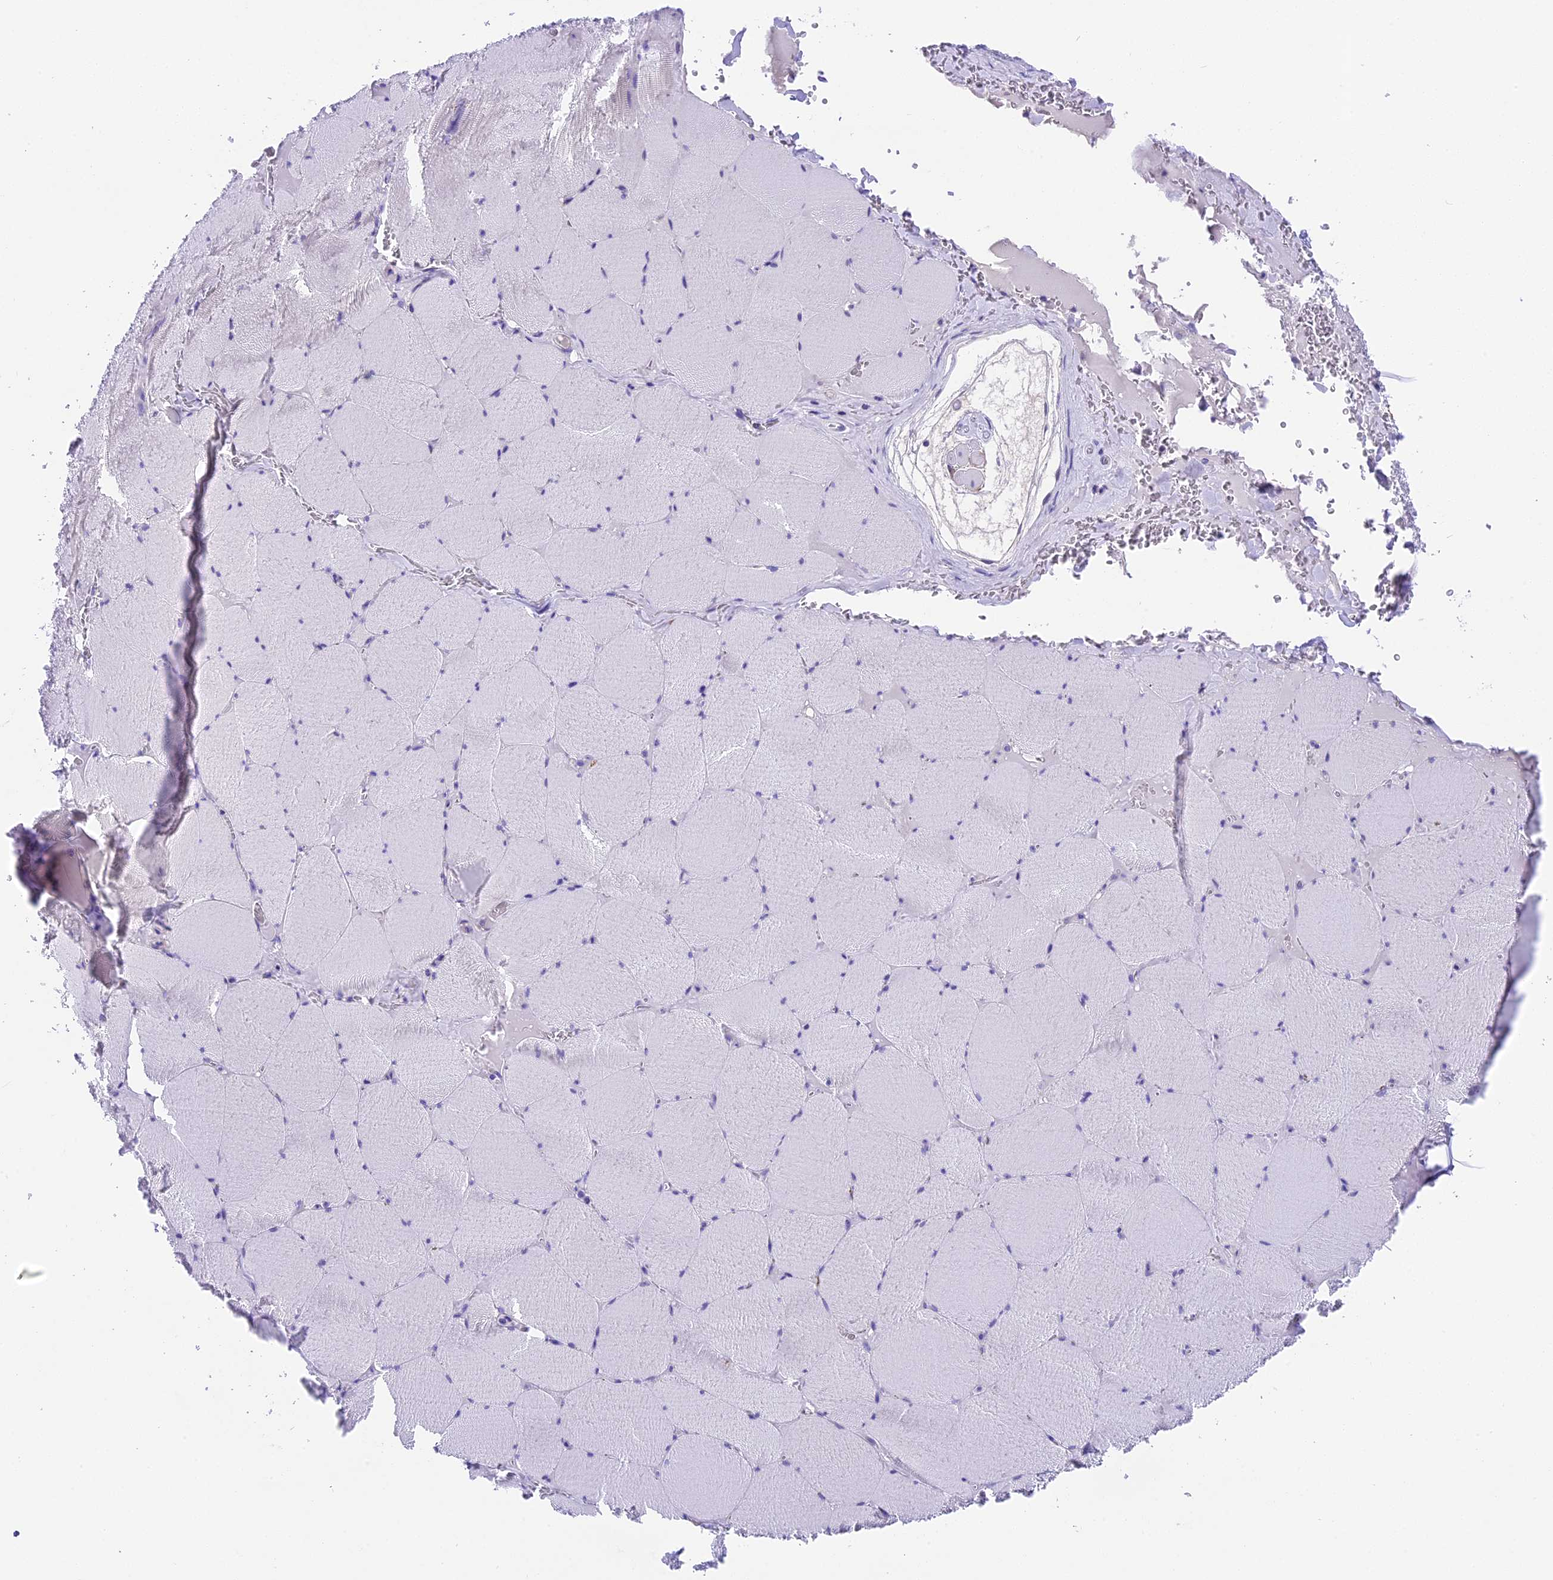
{"staining": {"intensity": "negative", "quantity": "none", "location": "none"}, "tissue": "skeletal muscle", "cell_type": "Myocytes", "image_type": "normal", "snomed": [{"axis": "morphology", "description": "Normal tissue, NOS"}, {"axis": "topography", "description": "Skeletal muscle"}, {"axis": "topography", "description": "Head-Neck"}], "caption": "DAB (3,3'-diaminobenzidine) immunohistochemical staining of normal human skeletal muscle shows no significant expression in myocytes.", "gene": "PRR15", "patient": {"sex": "male", "age": 66}}